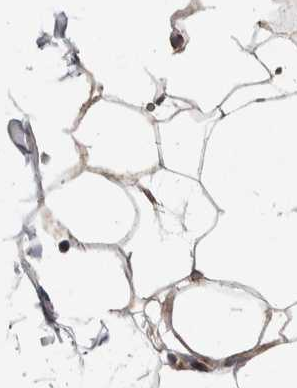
{"staining": {"intensity": "negative", "quantity": "none", "location": "none"}, "tissue": "adipose tissue", "cell_type": "Adipocytes", "image_type": "normal", "snomed": [{"axis": "morphology", "description": "Normal tissue, NOS"}, {"axis": "topography", "description": "Breast"}, {"axis": "topography", "description": "Soft tissue"}], "caption": "DAB (3,3'-diaminobenzidine) immunohistochemical staining of unremarkable human adipose tissue exhibits no significant positivity in adipocytes. (DAB (3,3'-diaminobenzidine) immunohistochemistry (IHC), high magnification).", "gene": "PSMG3", "patient": {"sex": "female", "age": 75}}